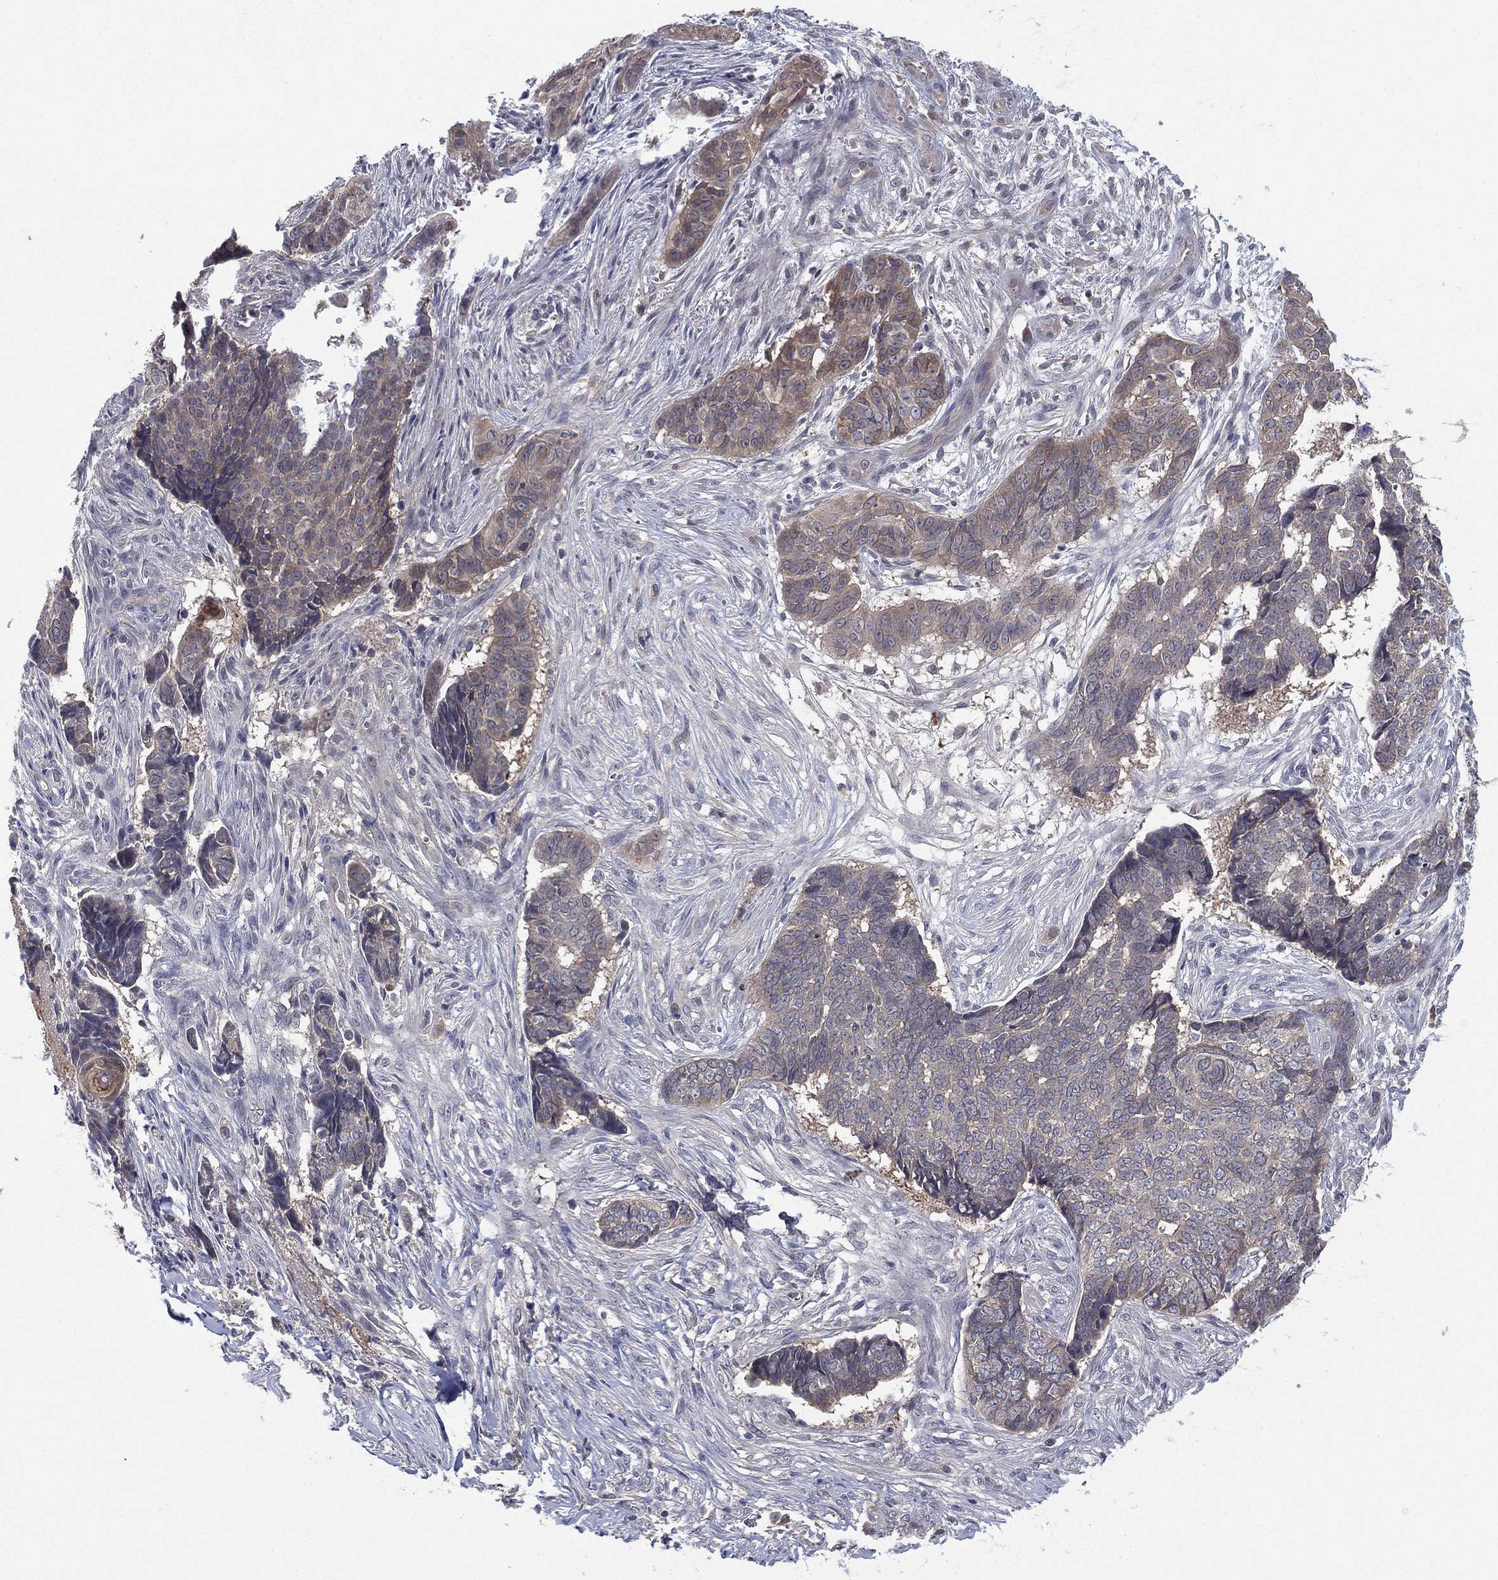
{"staining": {"intensity": "negative", "quantity": "none", "location": "none"}, "tissue": "skin cancer", "cell_type": "Tumor cells", "image_type": "cancer", "snomed": [{"axis": "morphology", "description": "Basal cell carcinoma"}, {"axis": "topography", "description": "Skin"}], "caption": "Micrograph shows no protein positivity in tumor cells of skin basal cell carcinoma tissue.", "gene": "MPP7", "patient": {"sex": "male", "age": 86}}